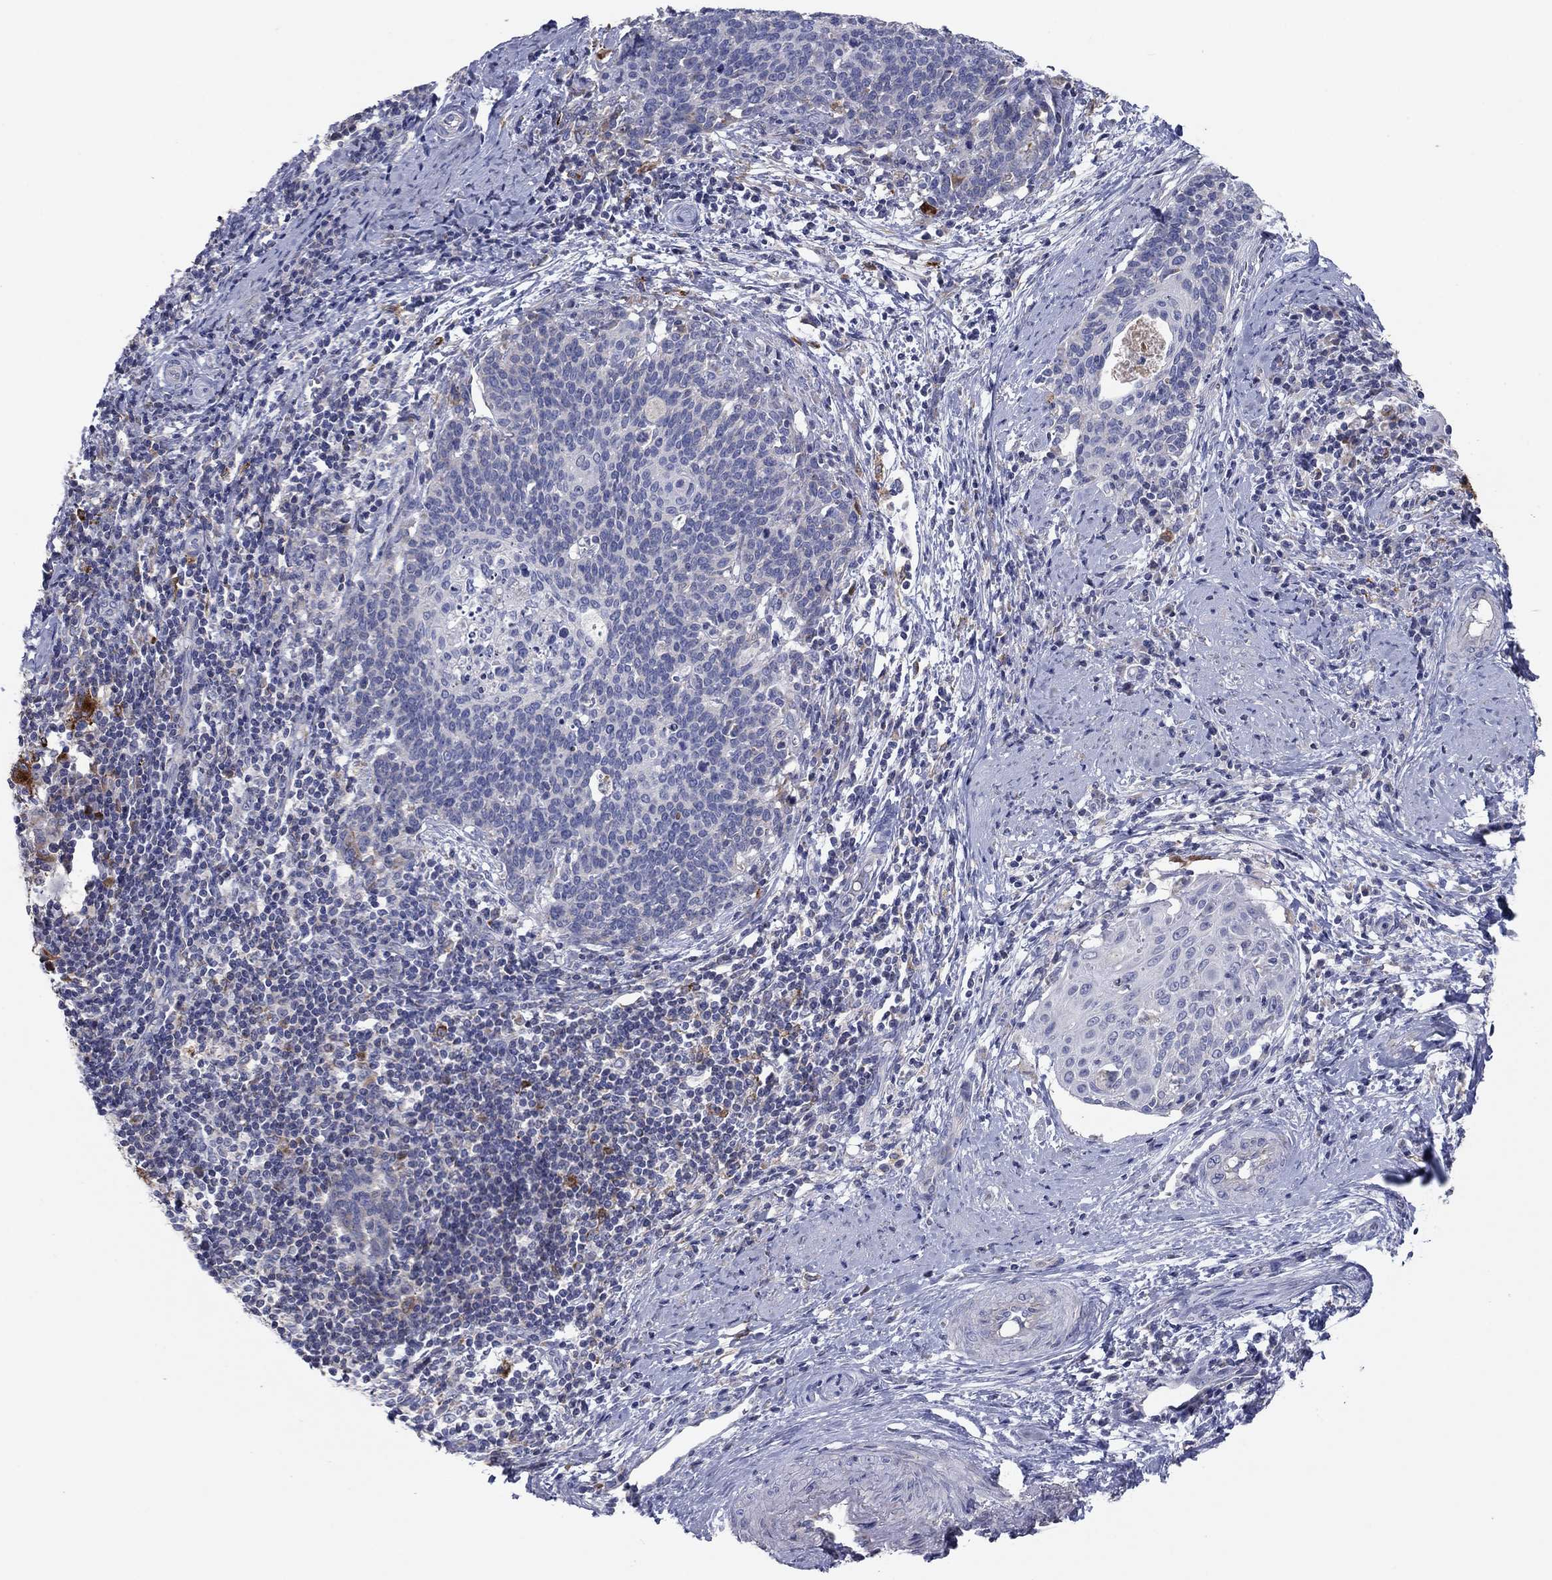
{"staining": {"intensity": "negative", "quantity": "none", "location": "none"}, "tissue": "cervical cancer", "cell_type": "Tumor cells", "image_type": "cancer", "snomed": [{"axis": "morphology", "description": "Squamous cell carcinoma, NOS"}, {"axis": "topography", "description": "Cervix"}], "caption": "High magnification brightfield microscopy of cervical squamous cell carcinoma stained with DAB (3,3'-diaminobenzidine) (brown) and counterstained with hematoxylin (blue): tumor cells show no significant positivity.", "gene": "PTGDS", "patient": {"sex": "female", "age": 39}}